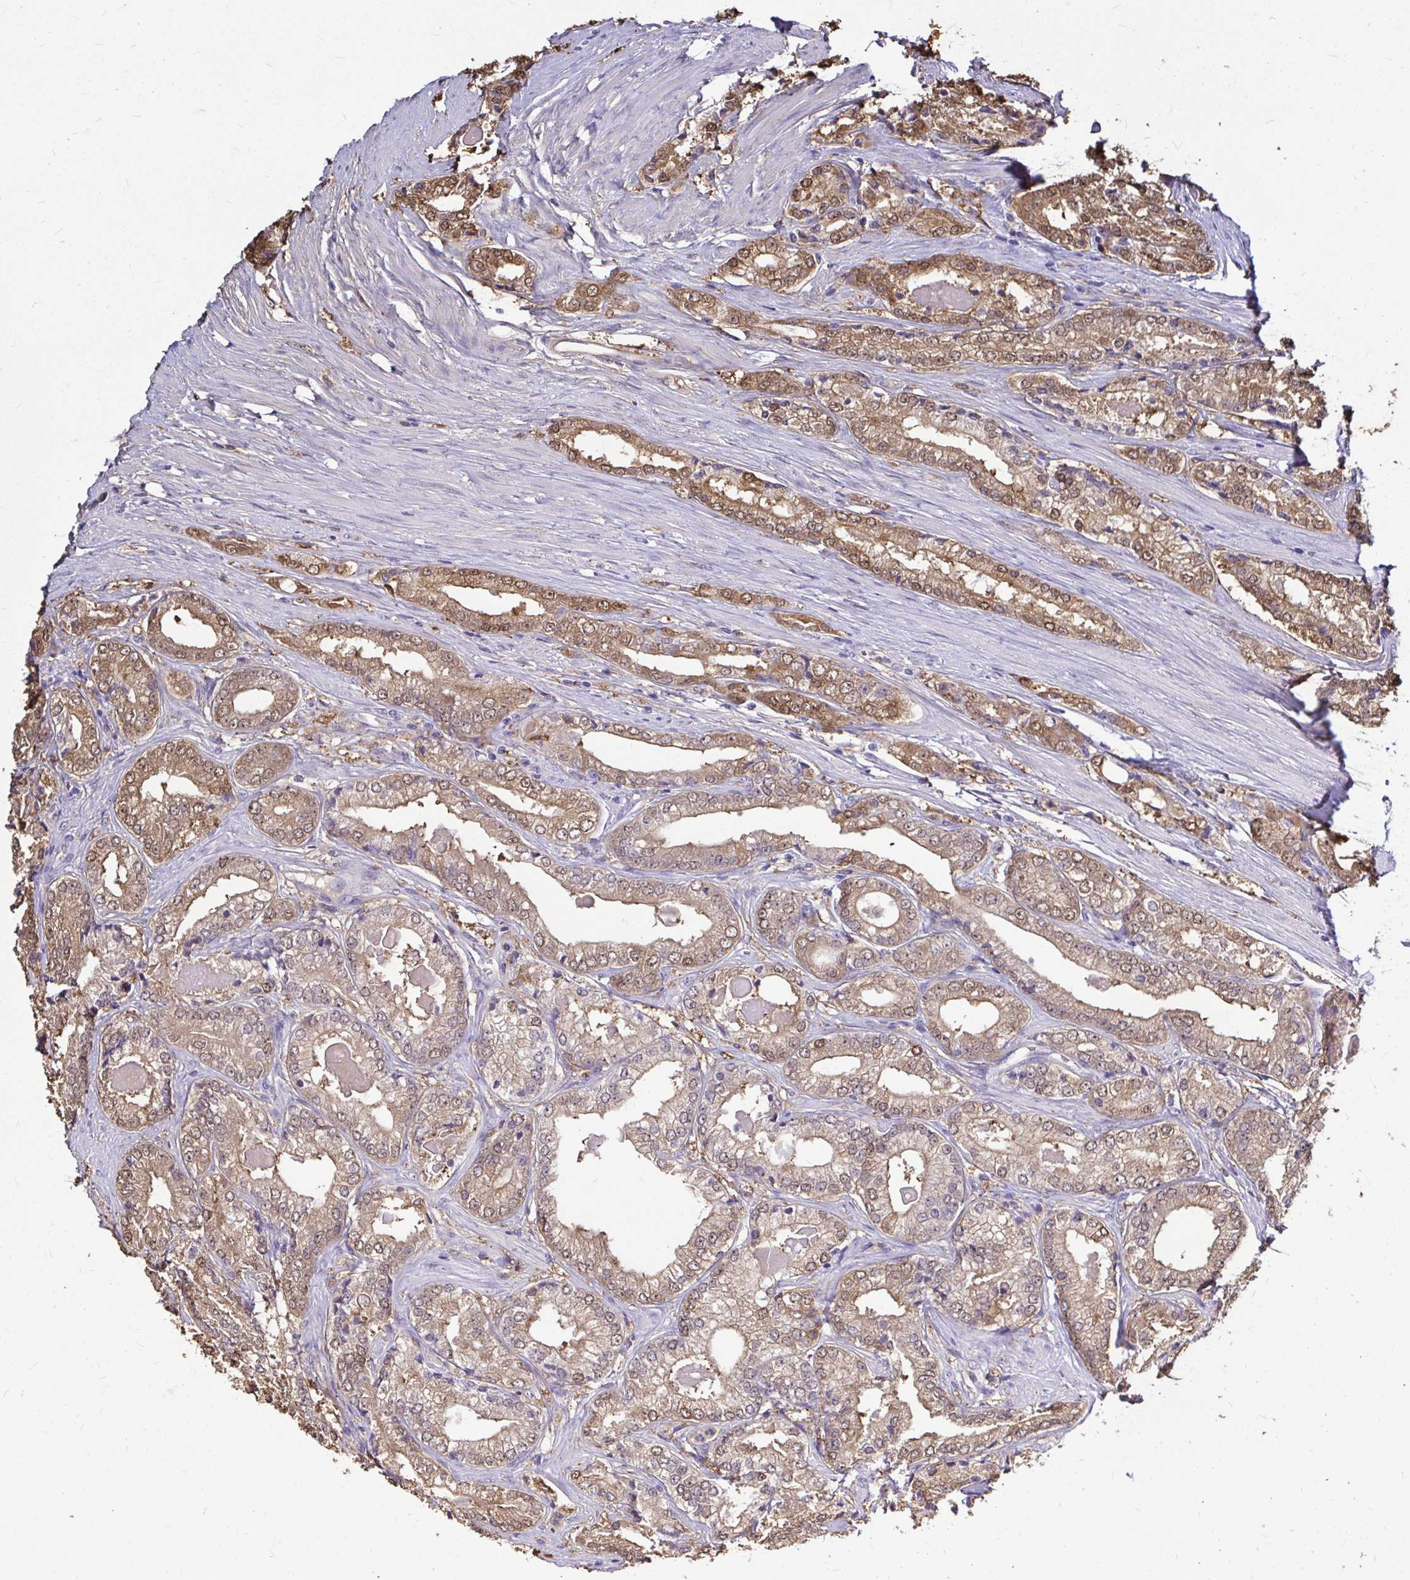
{"staining": {"intensity": "moderate", "quantity": ">75%", "location": "cytoplasmic/membranous,nuclear"}, "tissue": "prostate cancer", "cell_type": "Tumor cells", "image_type": "cancer", "snomed": [{"axis": "morphology", "description": "Adenocarcinoma, NOS"}, {"axis": "morphology", "description": "Adenocarcinoma, Low grade"}, {"axis": "topography", "description": "Prostate"}], "caption": "Tumor cells reveal moderate cytoplasmic/membranous and nuclear expression in about >75% of cells in prostate cancer (low-grade adenocarcinoma).", "gene": "IDH1", "patient": {"sex": "male", "age": 68}}